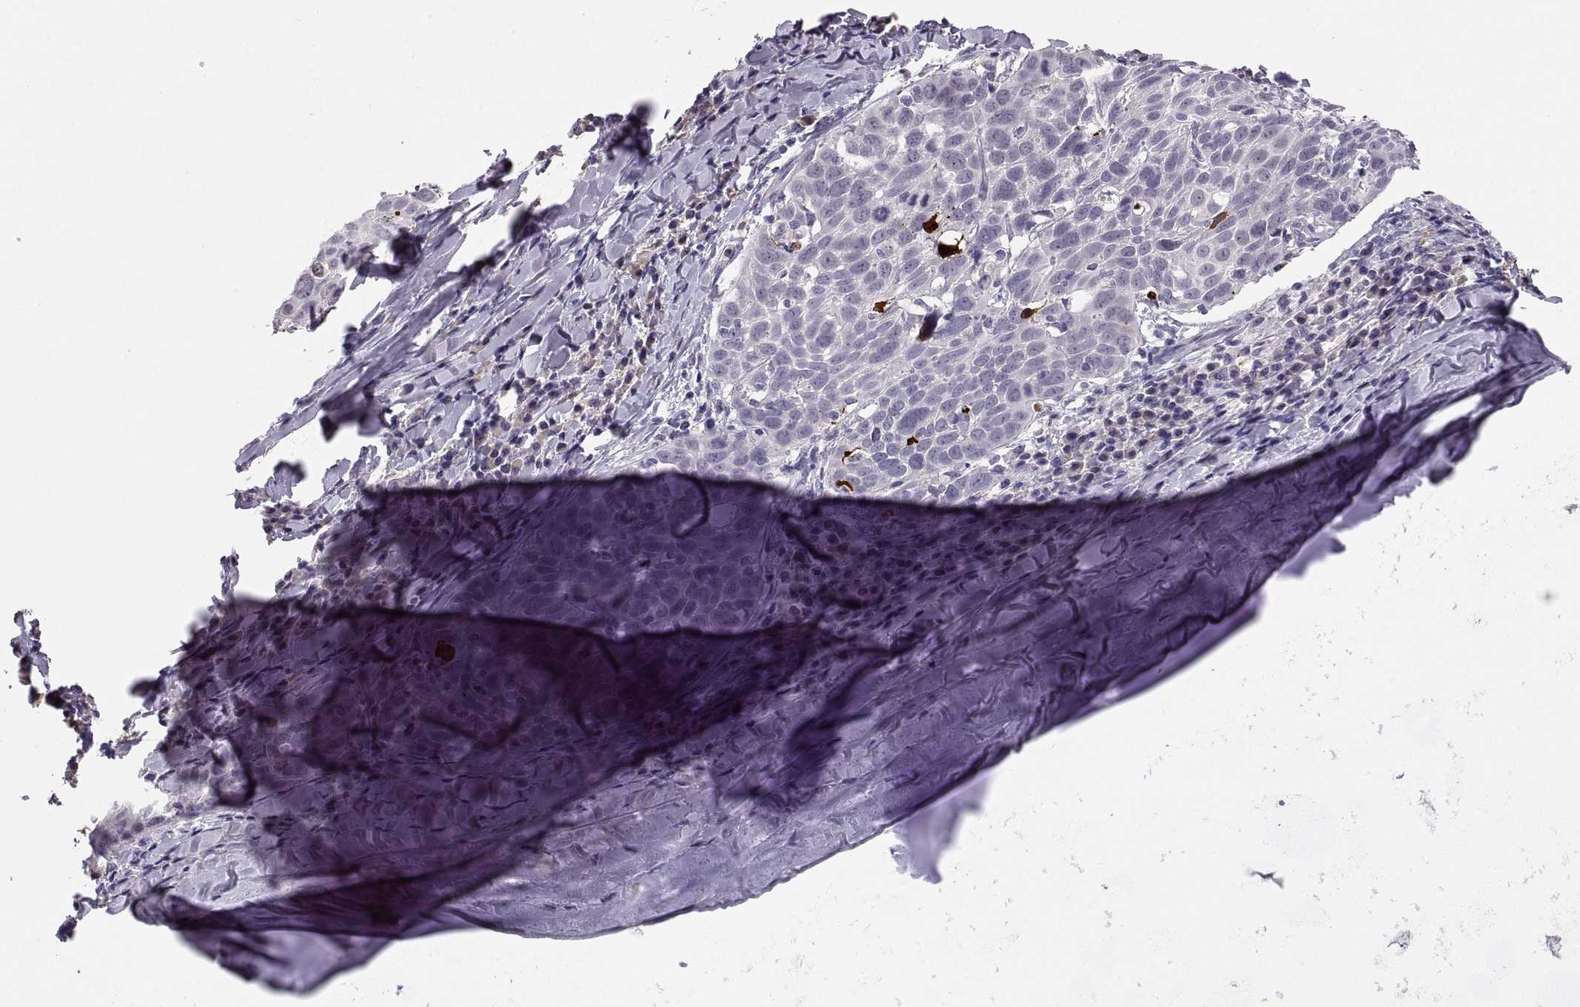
{"staining": {"intensity": "negative", "quantity": "none", "location": "none"}, "tissue": "lung cancer", "cell_type": "Tumor cells", "image_type": "cancer", "snomed": [{"axis": "morphology", "description": "Squamous cell carcinoma, NOS"}, {"axis": "topography", "description": "Lung"}], "caption": "Tumor cells are negative for brown protein staining in lung cancer.", "gene": "MAGEB18", "patient": {"sex": "male", "age": 57}}